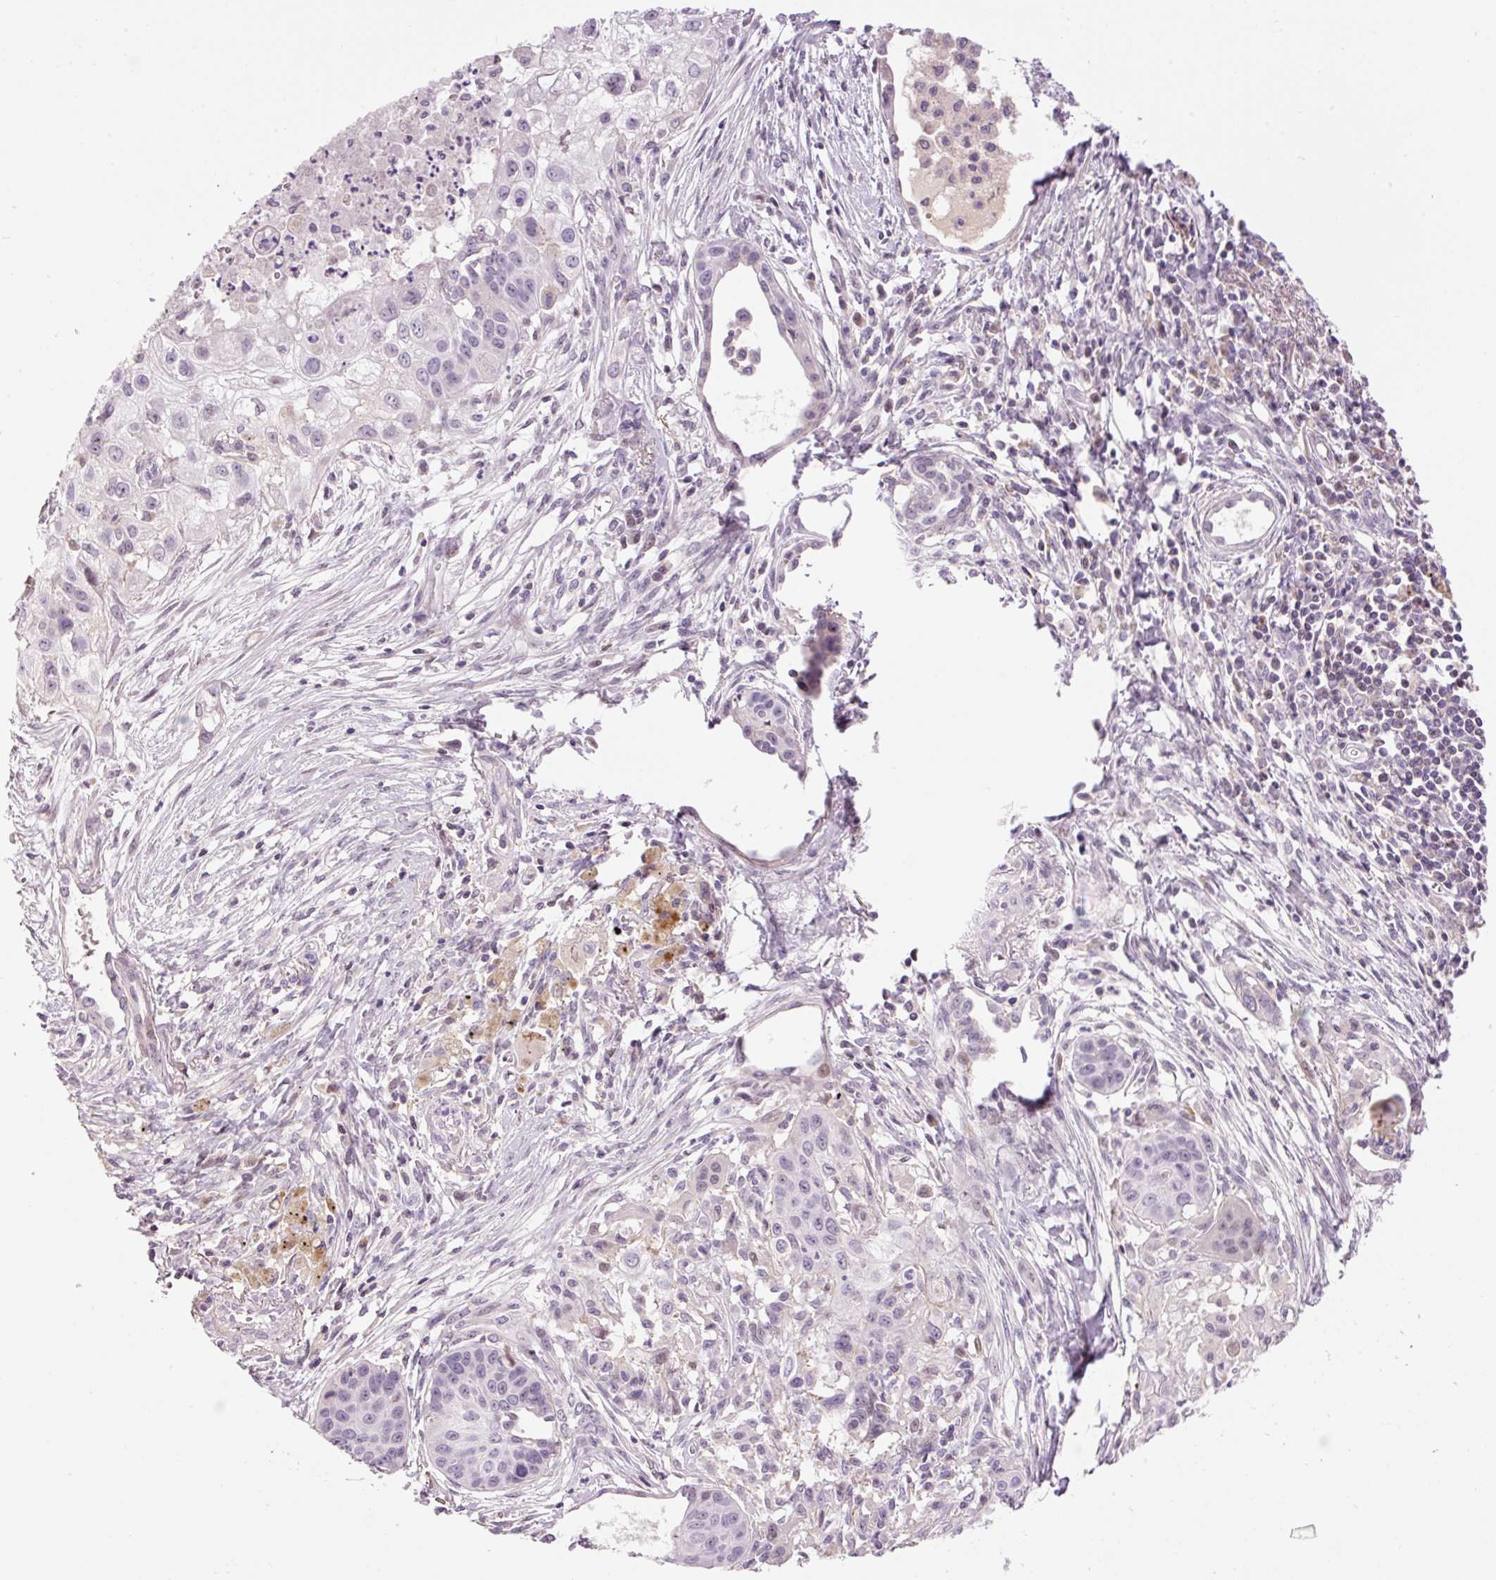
{"staining": {"intensity": "negative", "quantity": "none", "location": "none"}, "tissue": "lung cancer", "cell_type": "Tumor cells", "image_type": "cancer", "snomed": [{"axis": "morphology", "description": "Squamous cell carcinoma, NOS"}, {"axis": "topography", "description": "Lung"}], "caption": "A histopathology image of lung cancer (squamous cell carcinoma) stained for a protein displays no brown staining in tumor cells. (Stains: DAB (3,3'-diaminobenzidine) IHC with hematoxylin counter stain, Microscopy: brightfield microscopy at high magnification).", "gene": "HNF1A", "patient": {"sex": "male", "age": 71}}